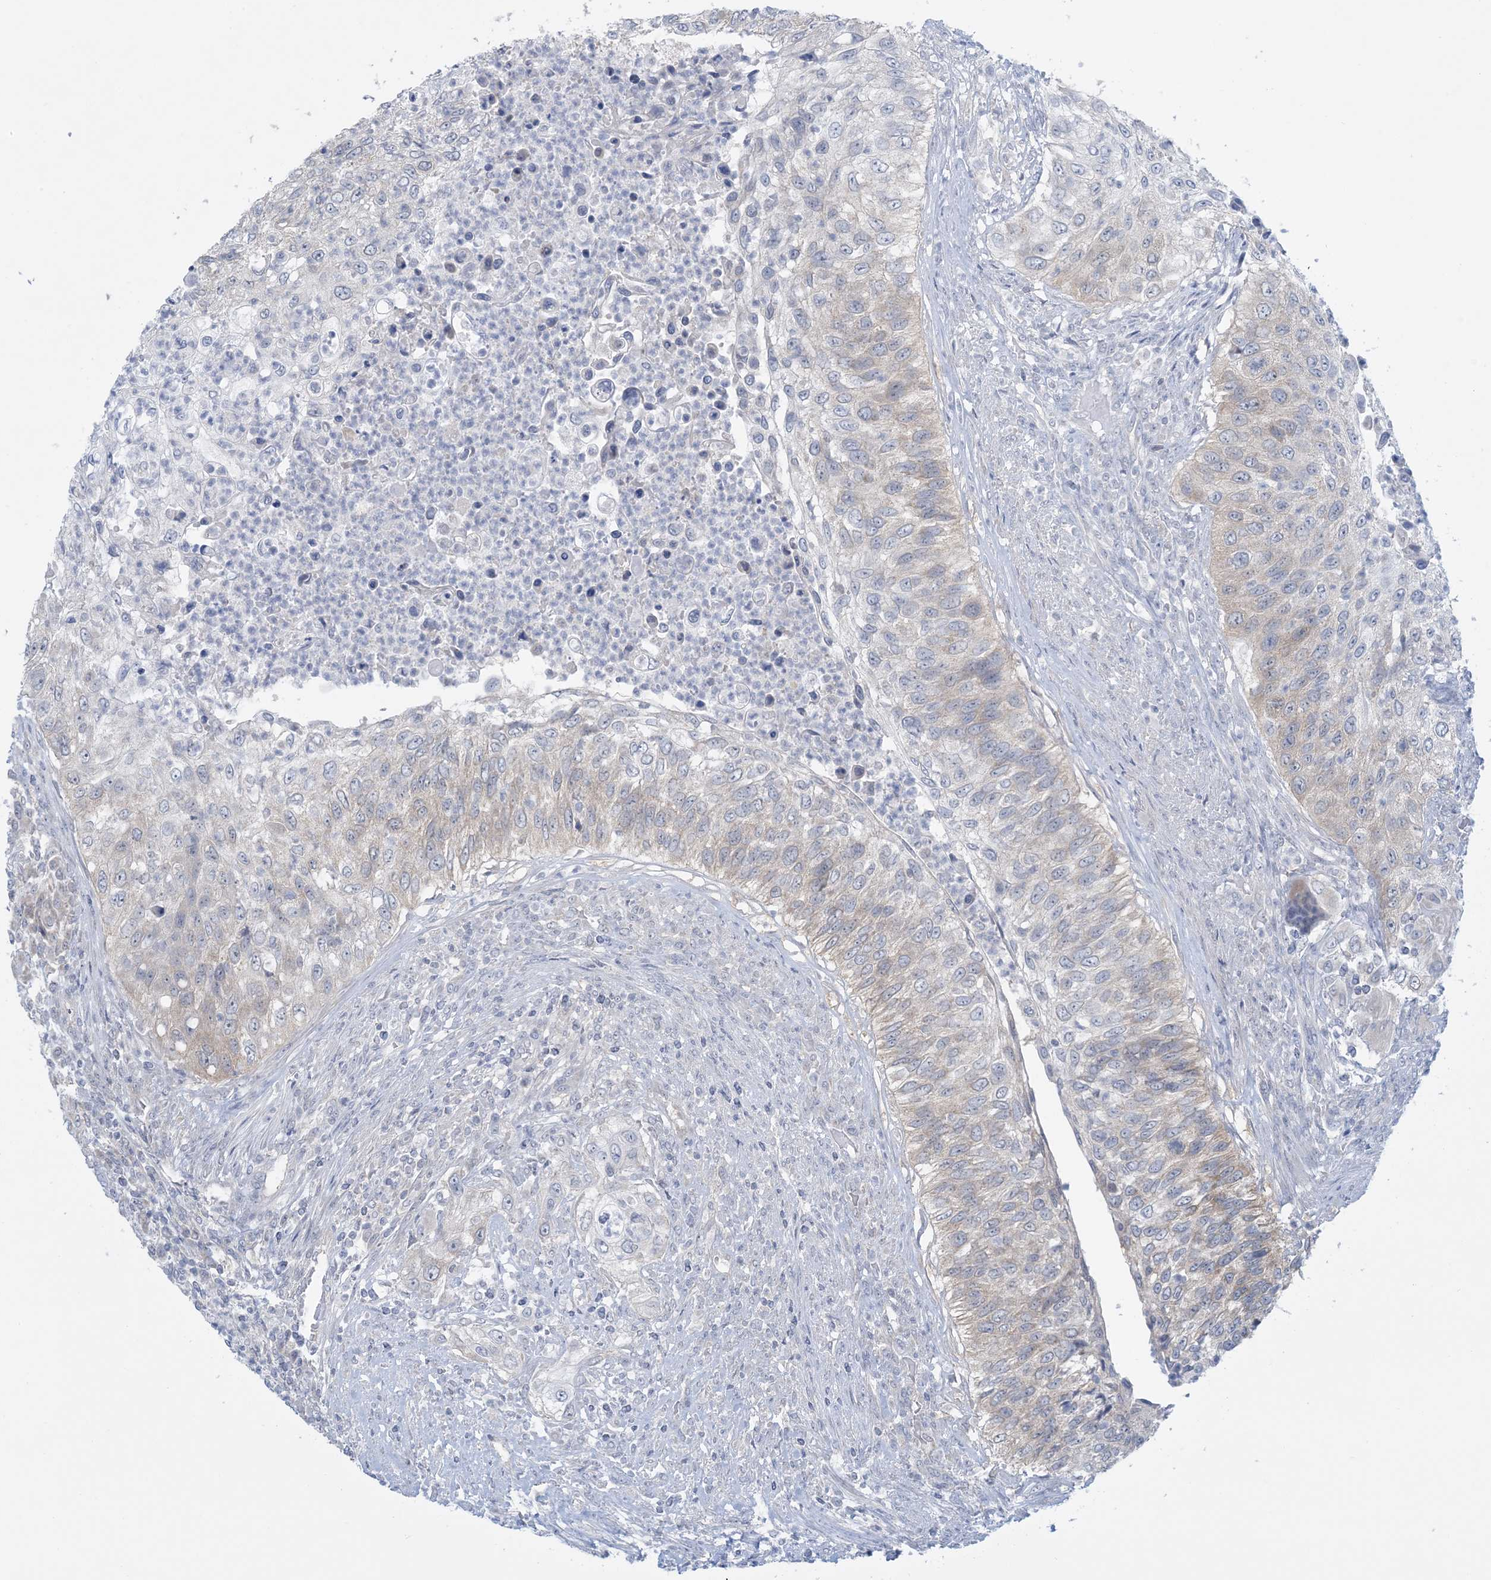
{"staining": {"intensity": "weak", "quantity": "<25%", "location": "cytoplasmic/membranous"}, "tissue": "urothelial cancer", "cell_type": "Tumor cells", "image_type": "cancer", "snomed": [{"axis": "morphology", "description": "Urothelial carcinoma, High grade"}, {"axis": "topography", "description": "Urinary bladder"}], "caption": "A high-resolution micrograph shows IHC staining of urothelial carcinoma (high-grade), which displays no significant expression in tumor cells.", "gene": "MRPS18A", "patient": {"sex": "female", "age": 60}}